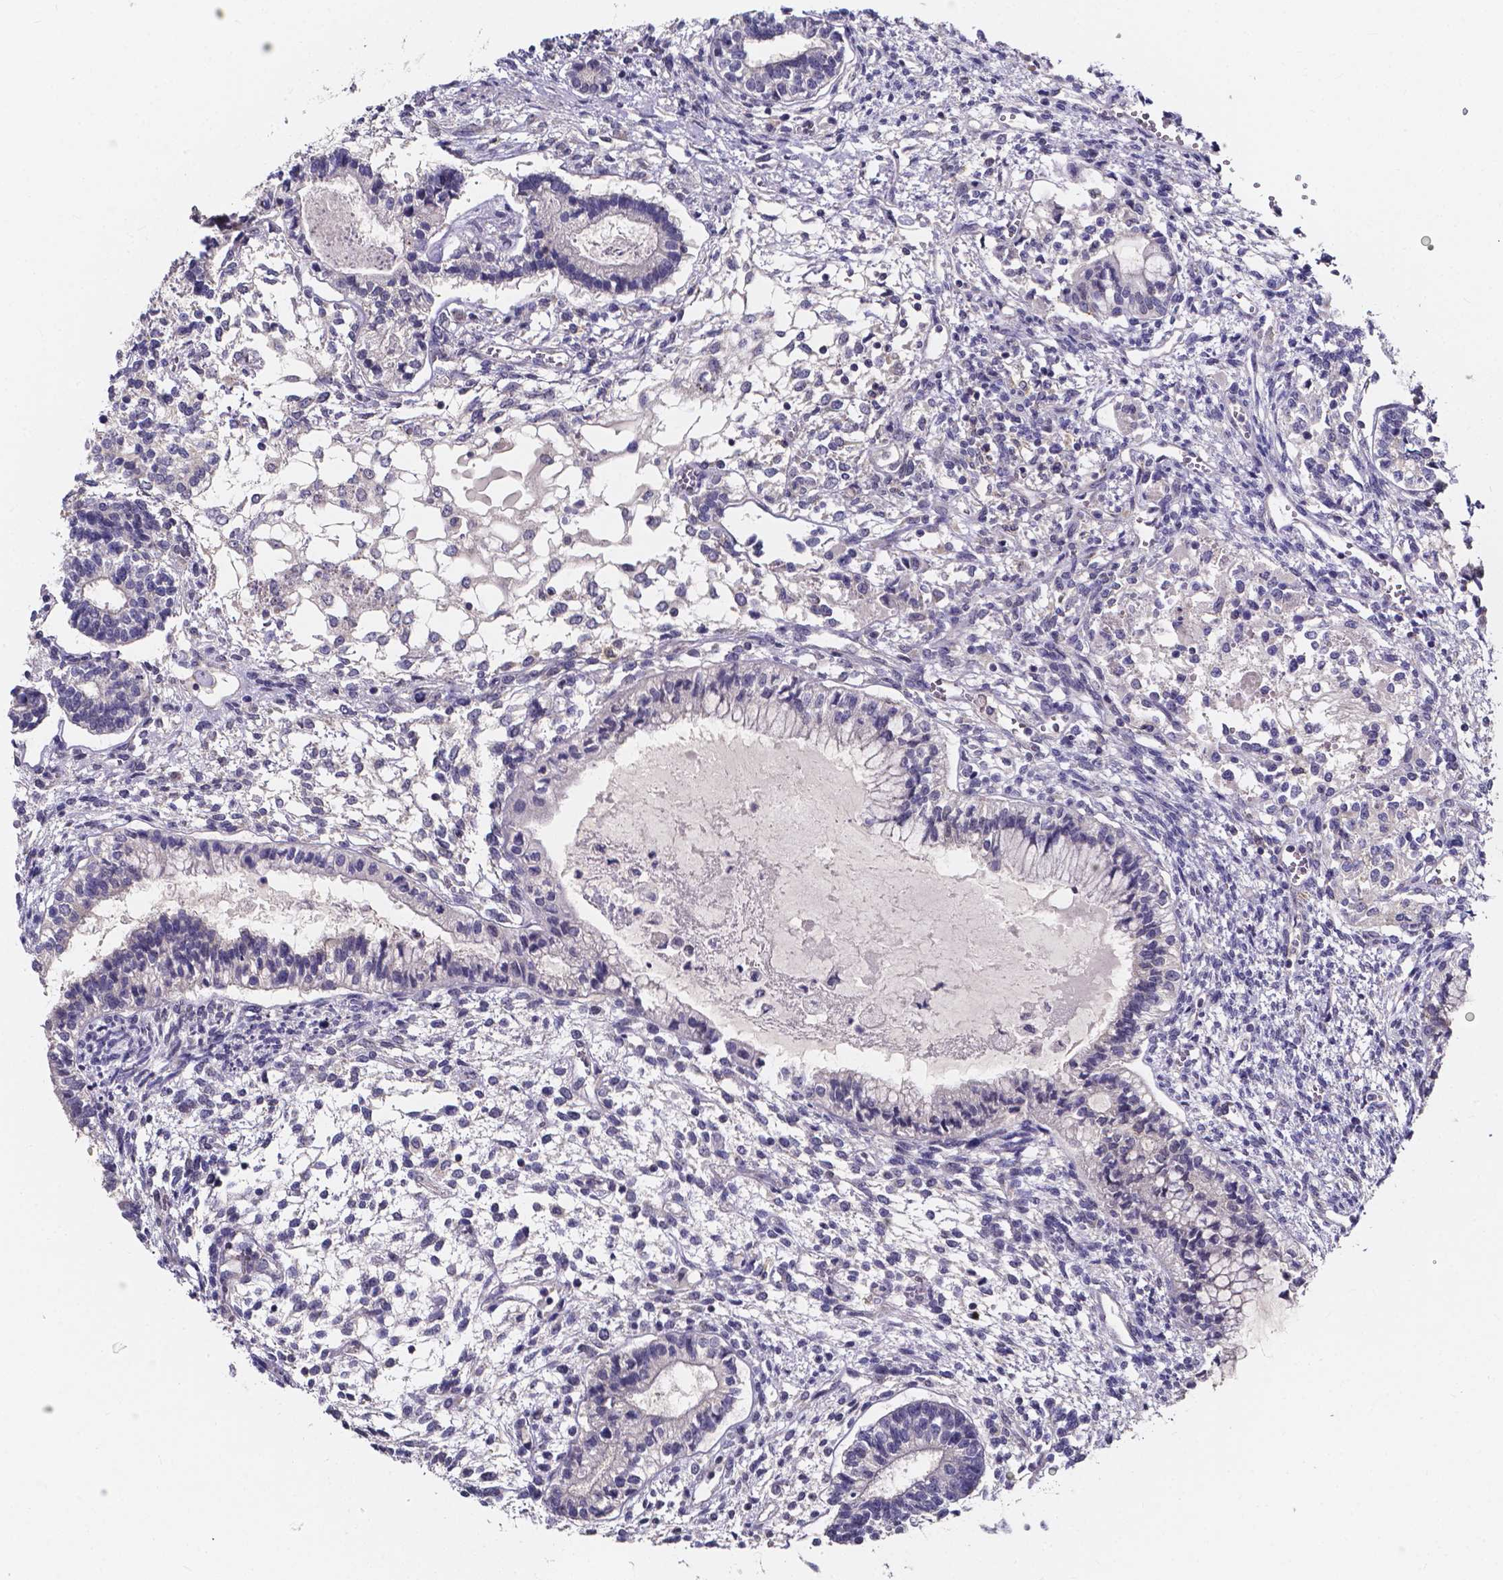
{"staining": {"intensity": "negative", "quantity": "none", "location": "none"}, "tissue": "testis cancer", "cell_type": "Tumor cells", "image_type": "cancer", "snomed": [{"axis": "morphology", "description": "Carcinoma, Embryonal, NOS"}, {"axis": "topography", "description": "Testis"}], "caption": "Testis cancer was stained to show a protein in brown. There is no significant staining in tumor cells.", "gene": "SPOCD1", "patient": {"sex": "male", "age": 37}}